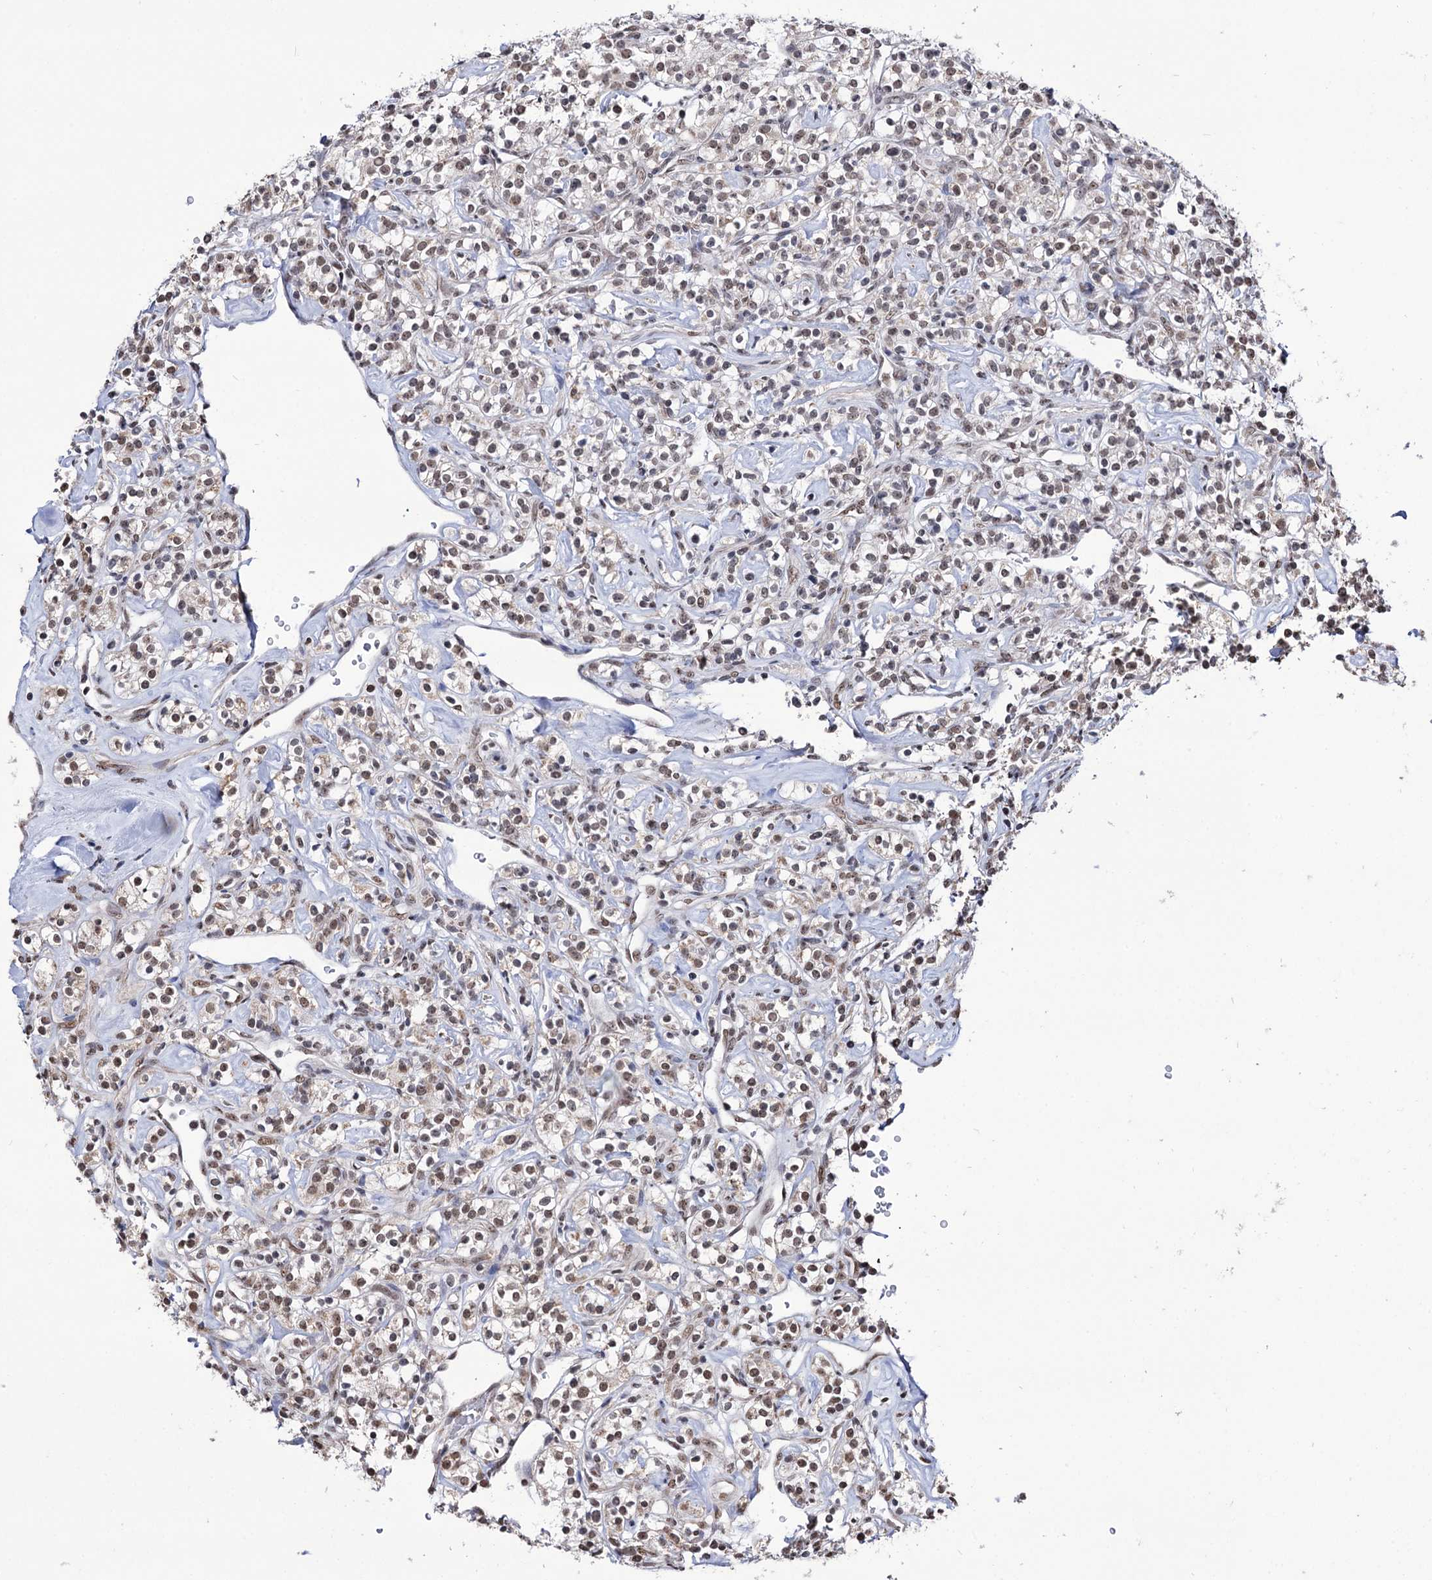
{"staining": {"intensity": "weak", "quantity": ">75%", "location": "cytoplasmic/membranous,nuclear"}, "tissue": "renal cancer", "cell_type": "Tumor cells", "image_type": "cancer", "snomed": [{"axis": "morphology", "description": "Adenocarcinoma, NOS"}, {"axis": "topography", "description": "Kidney"}], "caption": "Immunohistochemistry image of neoplastic tissue: human renal adenocarcinoma stained using immunohistochemistry (IHC) demonstrates low levels of weak protein expression localized specifically in the cytoplasmic/membranous and nuclear of tumor cells, appearing as a cytoplasmic/membranous and nuclear brown color.", "gene": "ABHD10", "patient": {"sex": "male", "age": 77}}